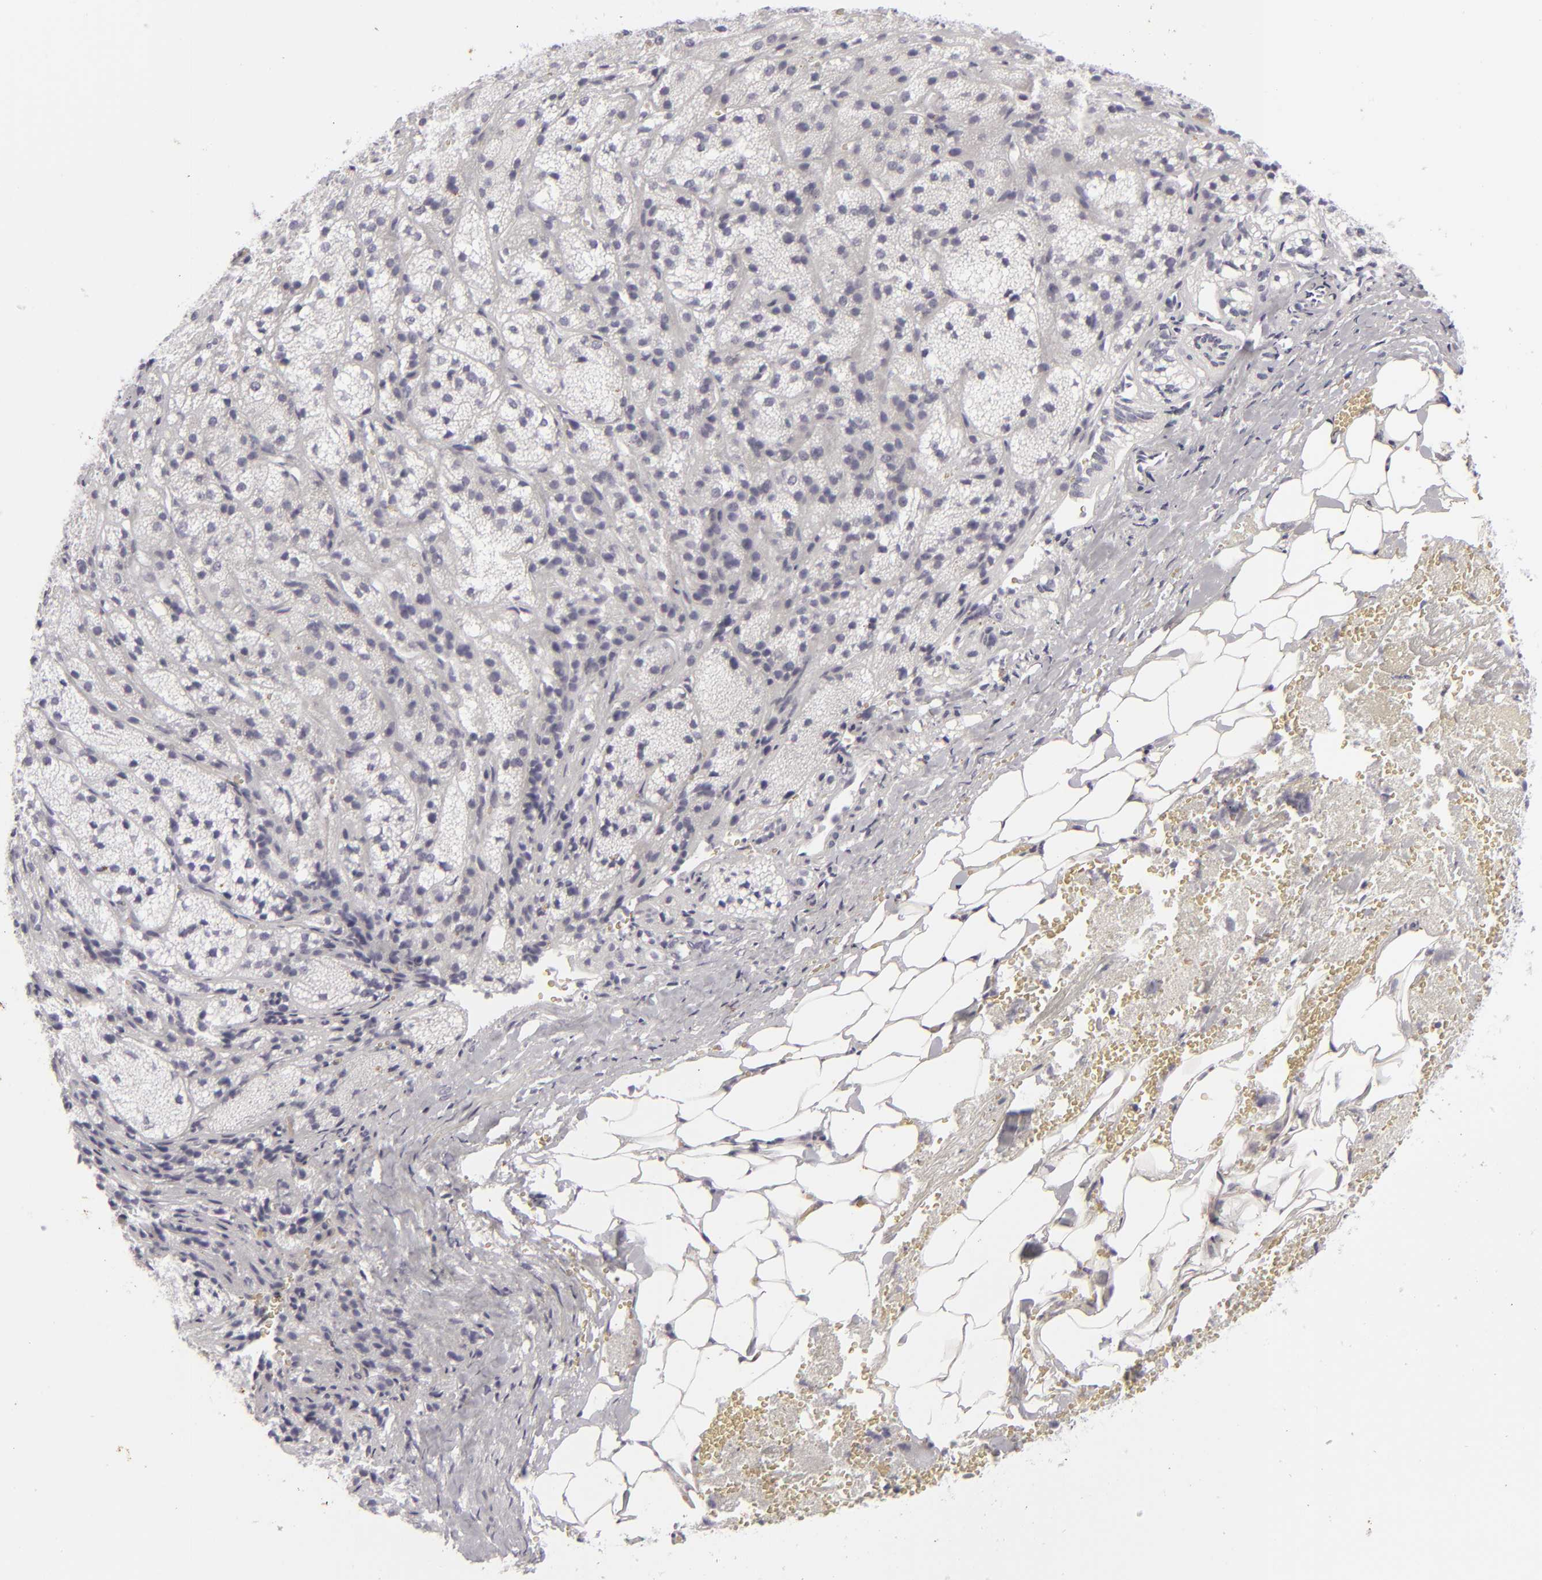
{"staining": {"intensity": "negative", "quantity": "none", "location": "none"}, "tissue": "adrenal gland", "cell_type": "Glandular cells", "image_type": "normal", "snomed": [{"axis": "morphology", "description": "Normal tissue, NOS"}, {"axis": "topography", "description": "Adrenal gland"}], "caption": "Immunohistochemistry photomicrograph of unremarkable human adrenal gland stained for a protein (brown), which exhibits no staining in glandular cells.", "gene": "KRT1", "patient": {"sex": "female", "age": 71}}